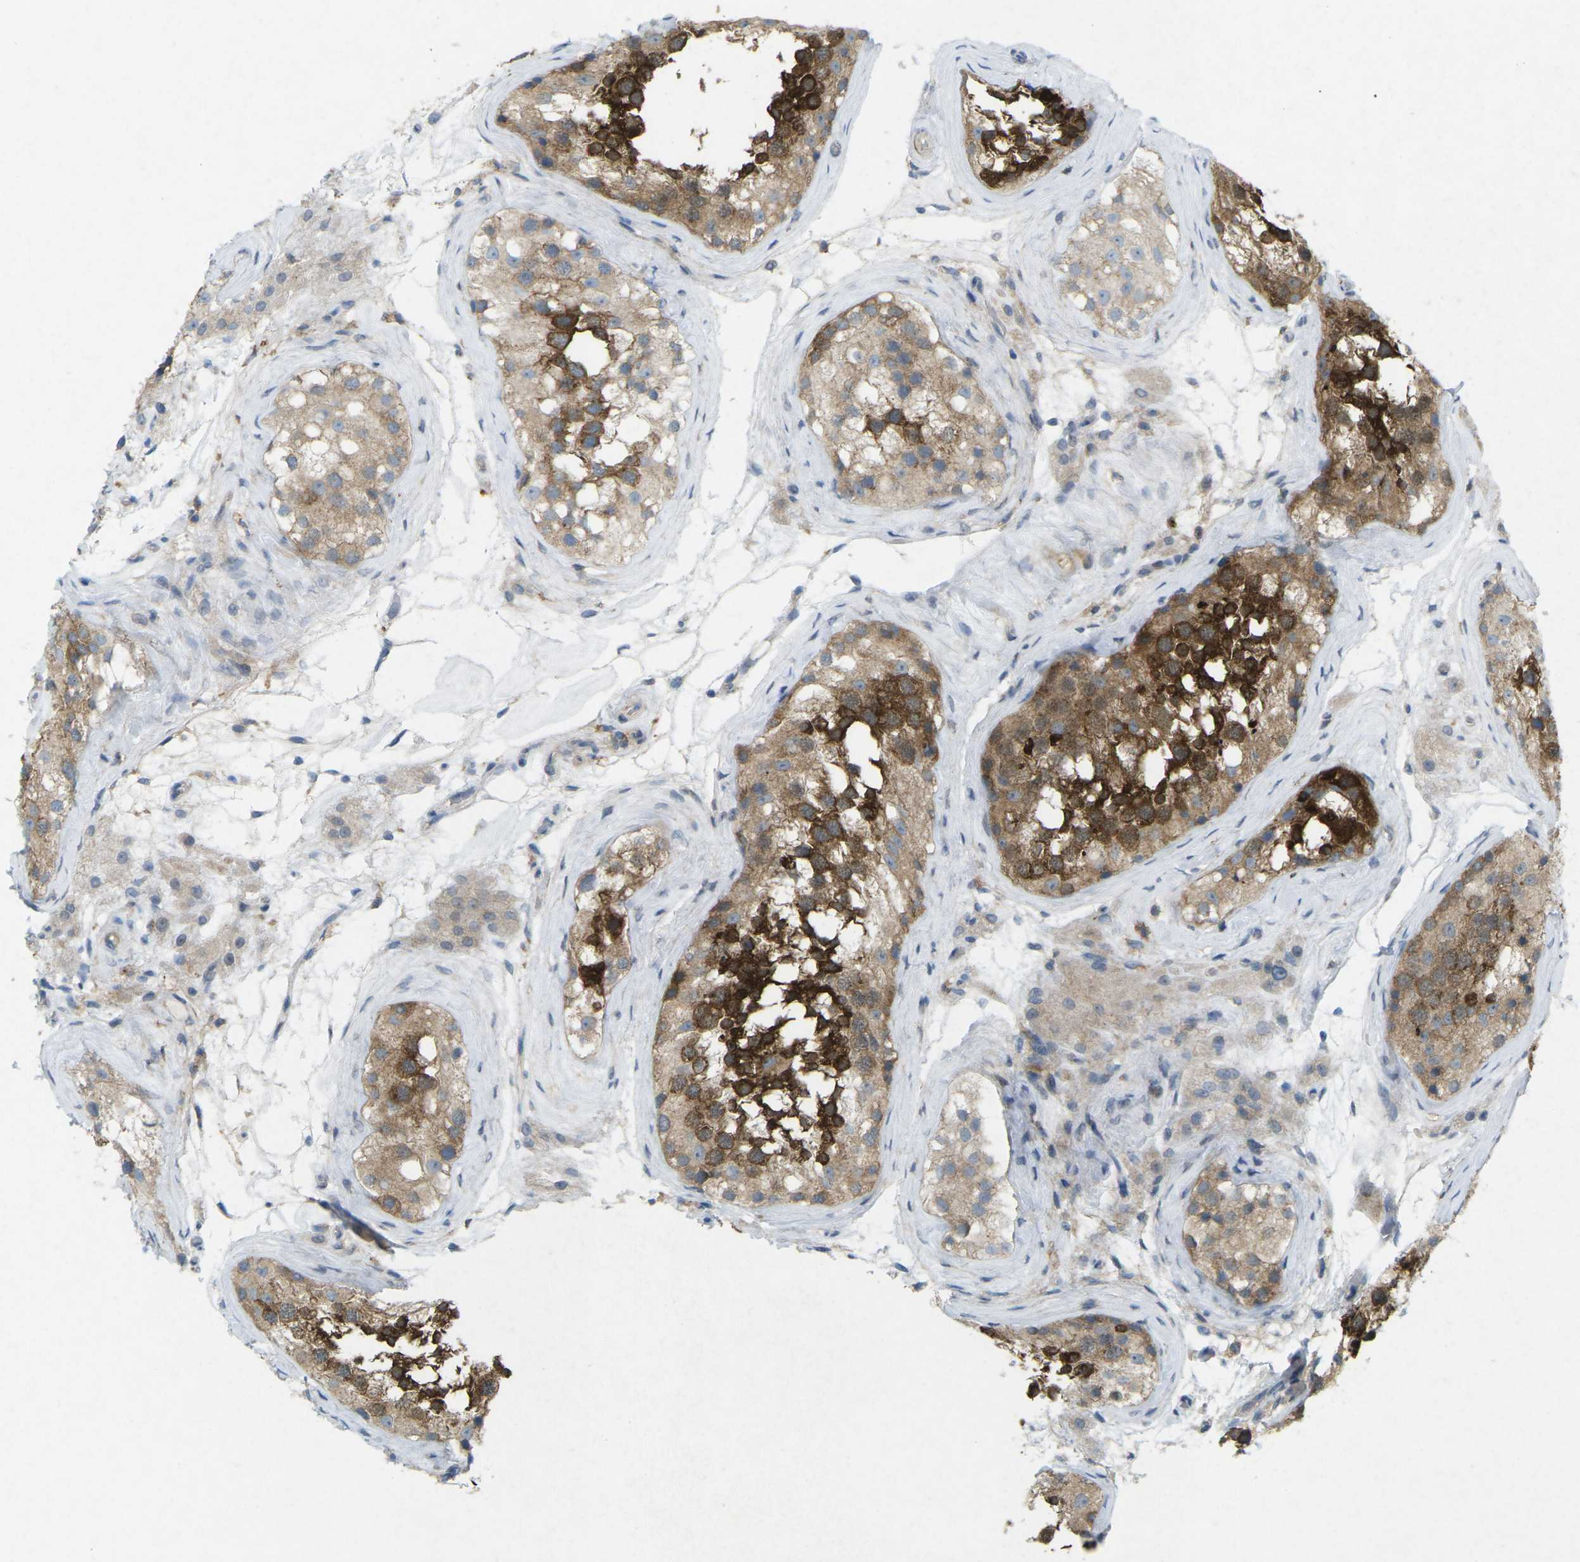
{"staining": {"intensity": "strong", "quantity": "25%-75%", "location": "cytoplasmic/membranous"}, "tissue": "testis", "cell_type": "Cells in seminiferous ducts", "image_type": "normal", "snomed": [{"axis": "morphology", "description": "Normal tissue, NOS"}, {"axis": "morphology", "description": "Seminoma, NOS"}, {"axis": "topography", "description": "Testis"}], "caption": "This image shows immunohistochemistry (IHC) staining of benign testis, with high strong cytoplasmic/membranous positivity in about 25%-75% of cells in seminiferous ducts.", "gene": "STK11", "patient": {"sex": "male", "age": 71}}